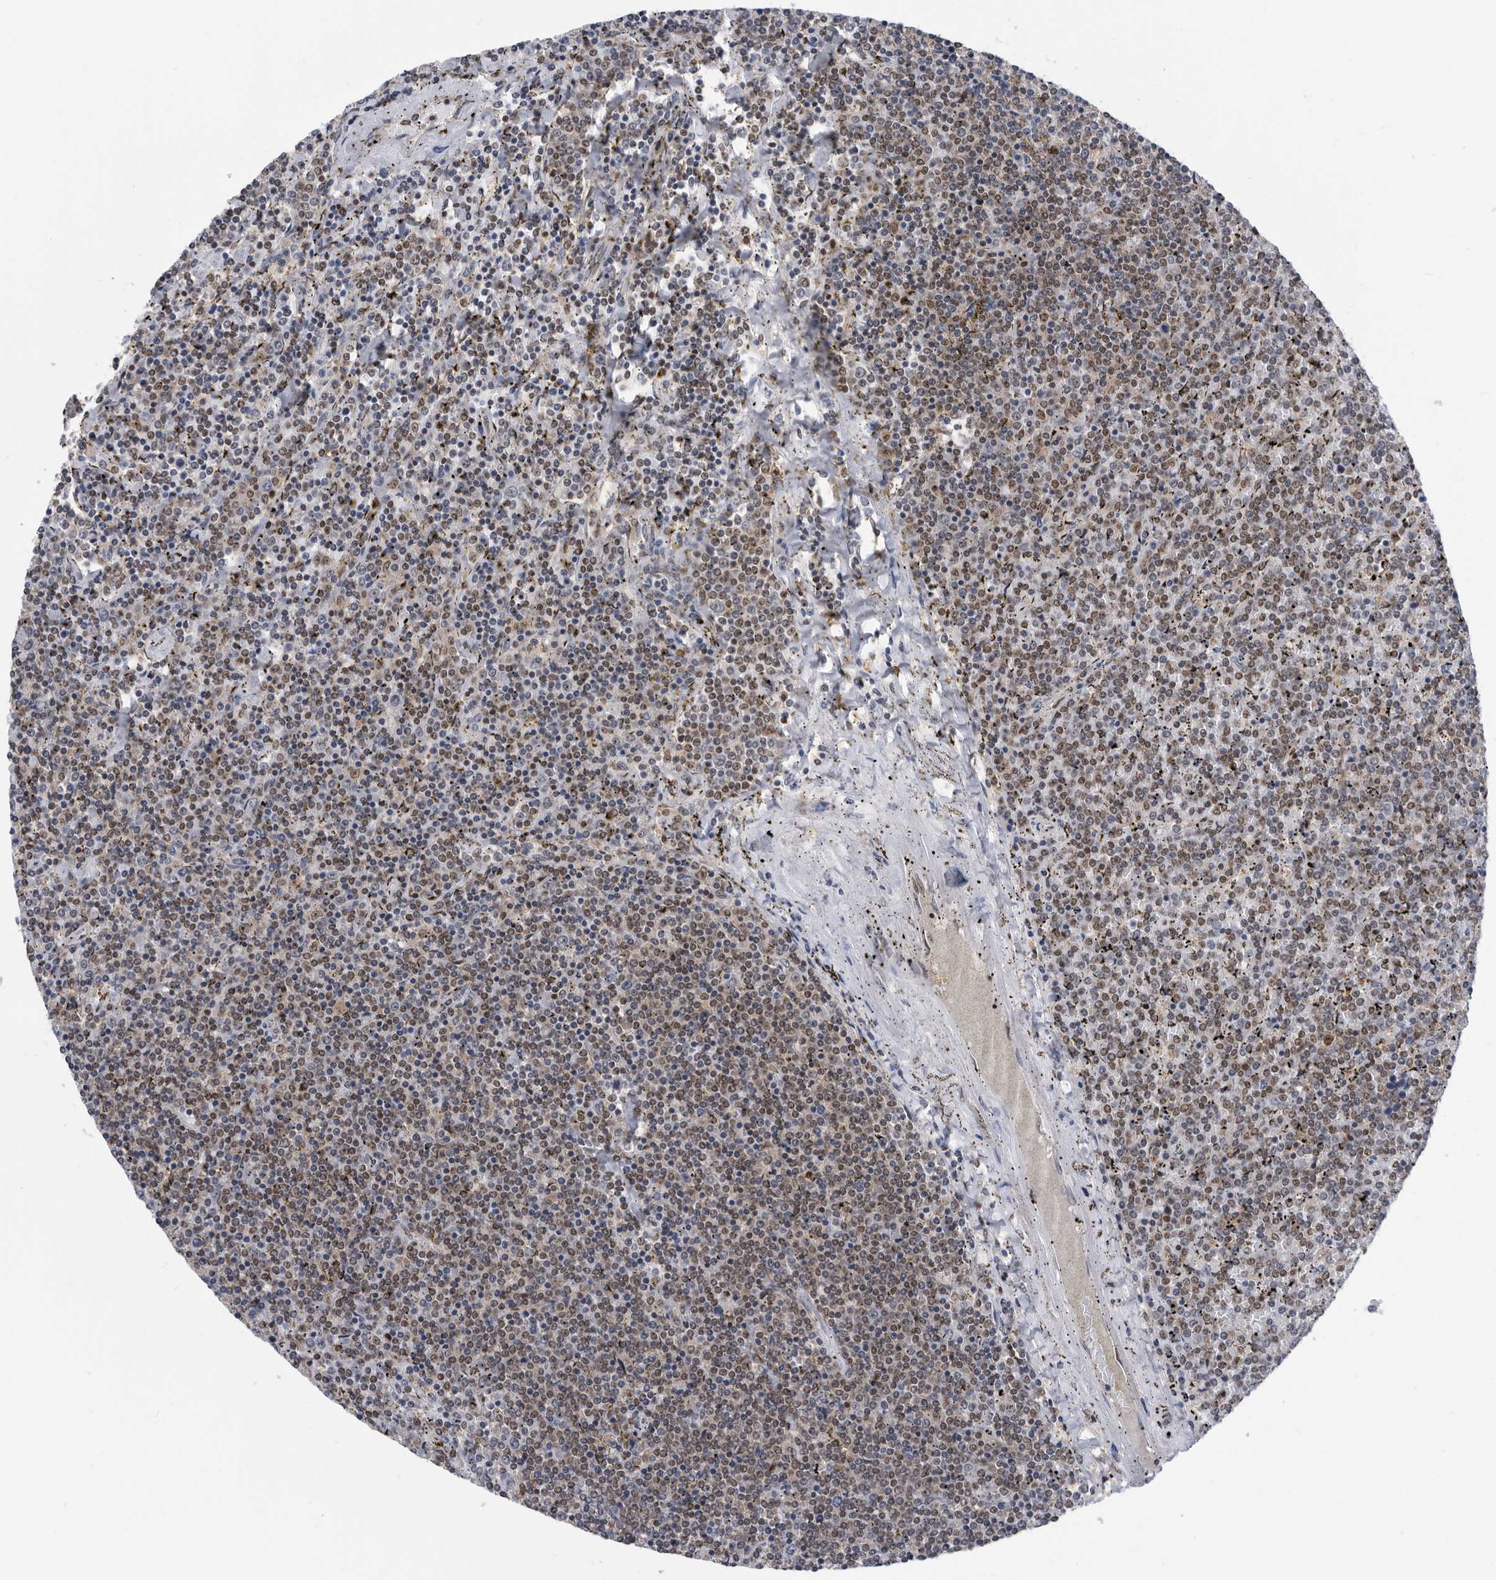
{"staining": {"intensity": "moderate", "quantity": ">75%", "location": "nuclear"}, "tissue": "lymphoma", "cell_type": "Tumor cells", "image_type": "cancer", "snomed": [{"axis": "morphology", "description": "Malignant lymphoma, non-Hodgkin's type, Low grade"}, {"axis": "topography", "description": "Spleen"}], "caption": "The immunohistochemical stain shows moderate nuclear staining in tumor cells of lymphoma tissue.", "gene": "ZNF260", "patient": {"sex": "female", "age": 19}}